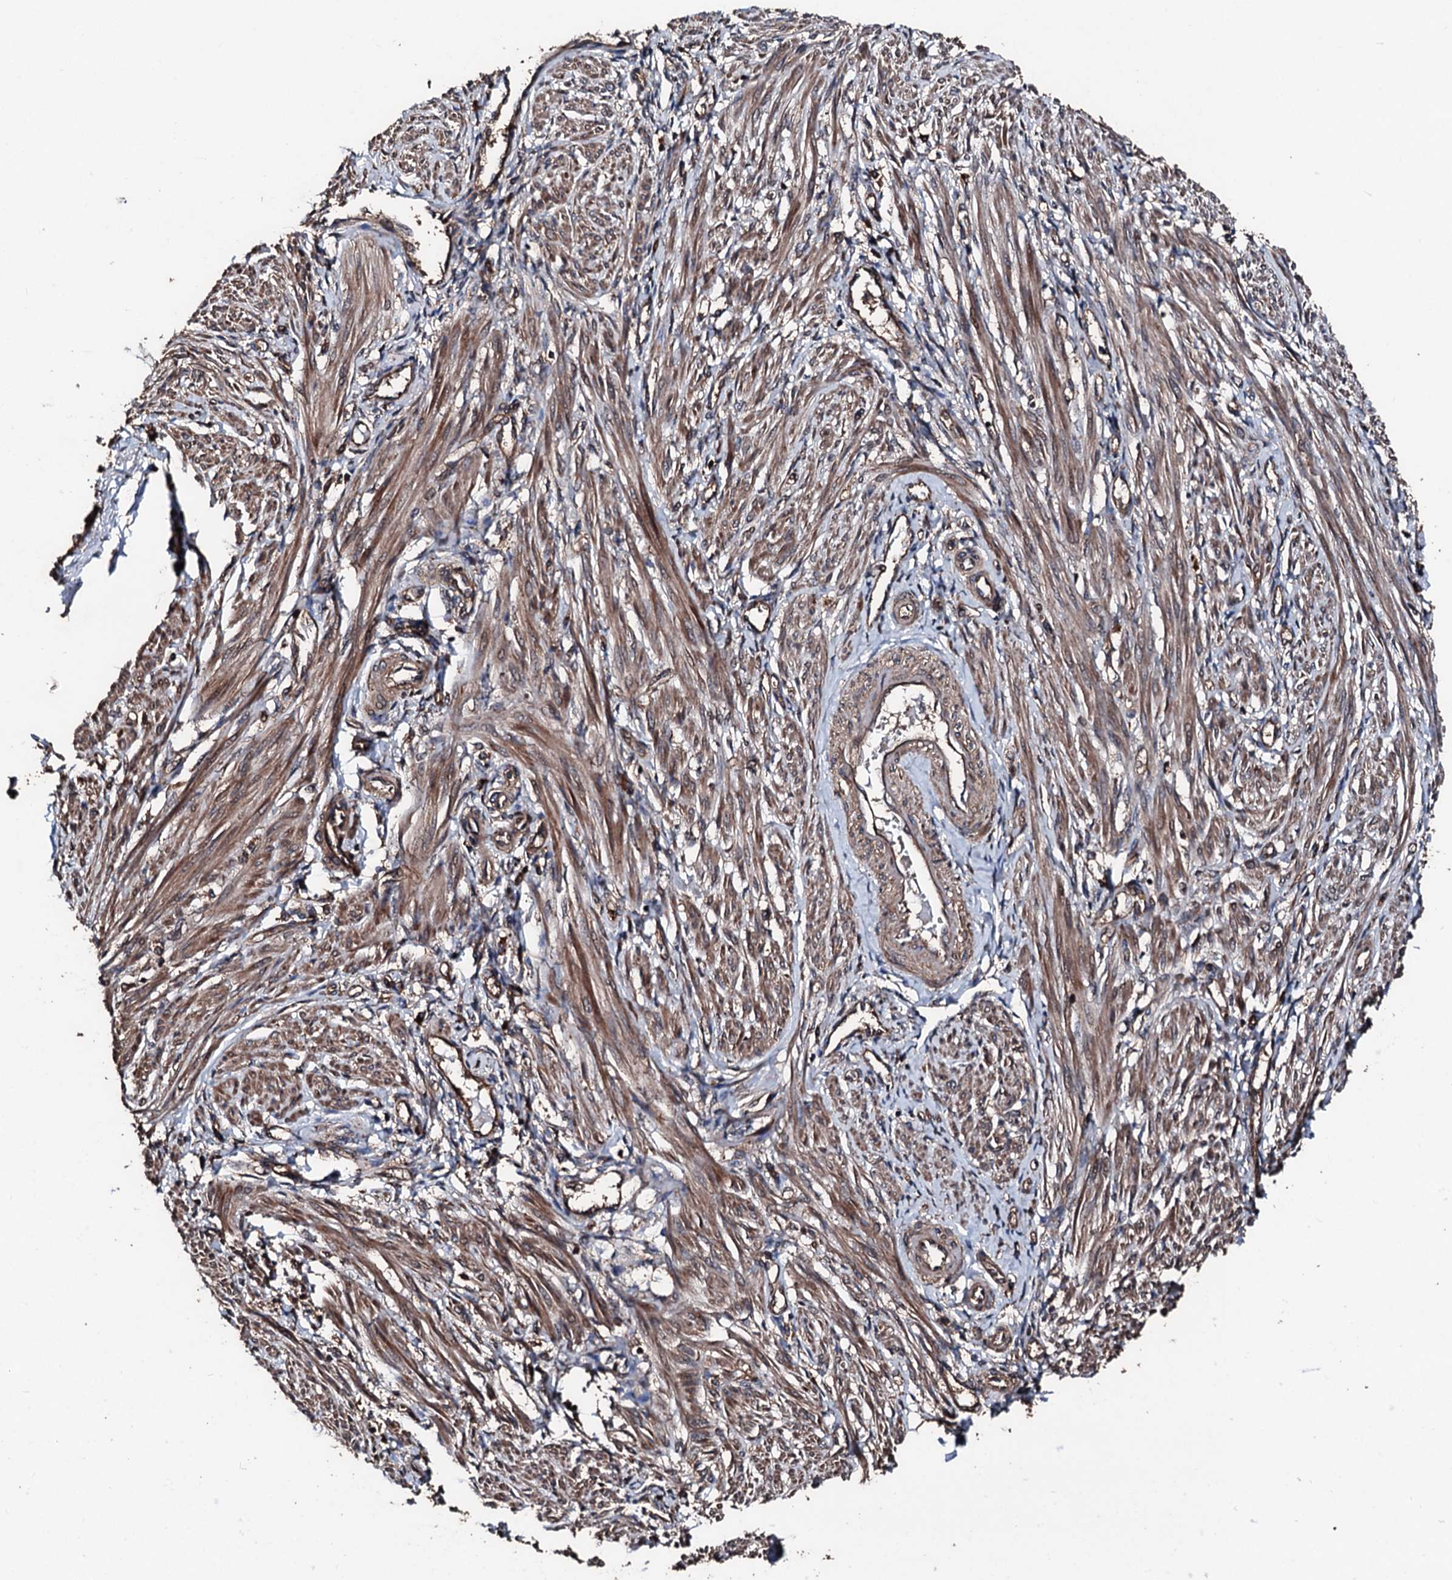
{"staining": {"intensity": "moderate", "quantity": ">75%", "location": "cytoplasmic/membranous"}, "tissue": "smooth muscle", "cell_type": "Smooth muscle cells", "image_type": "normal", "snomed": [{"axis": "morphology", "description": "Normal tissue, NOS"}, {"axis": "topography", "description": "Smooth muscle"}], "caption": "Brown immunohistochemical staining in normal human smooth muscle exhibits moderate cytoplasmic/membranous staining in approximately >75% of smooth muscle cells. (Stains: DAB in brown, nuclei in blue, Microscopy: brightfield microscopy at high magnification).", "gene": "KIF18A", "patient": {"sex": "female", "age": 39}}